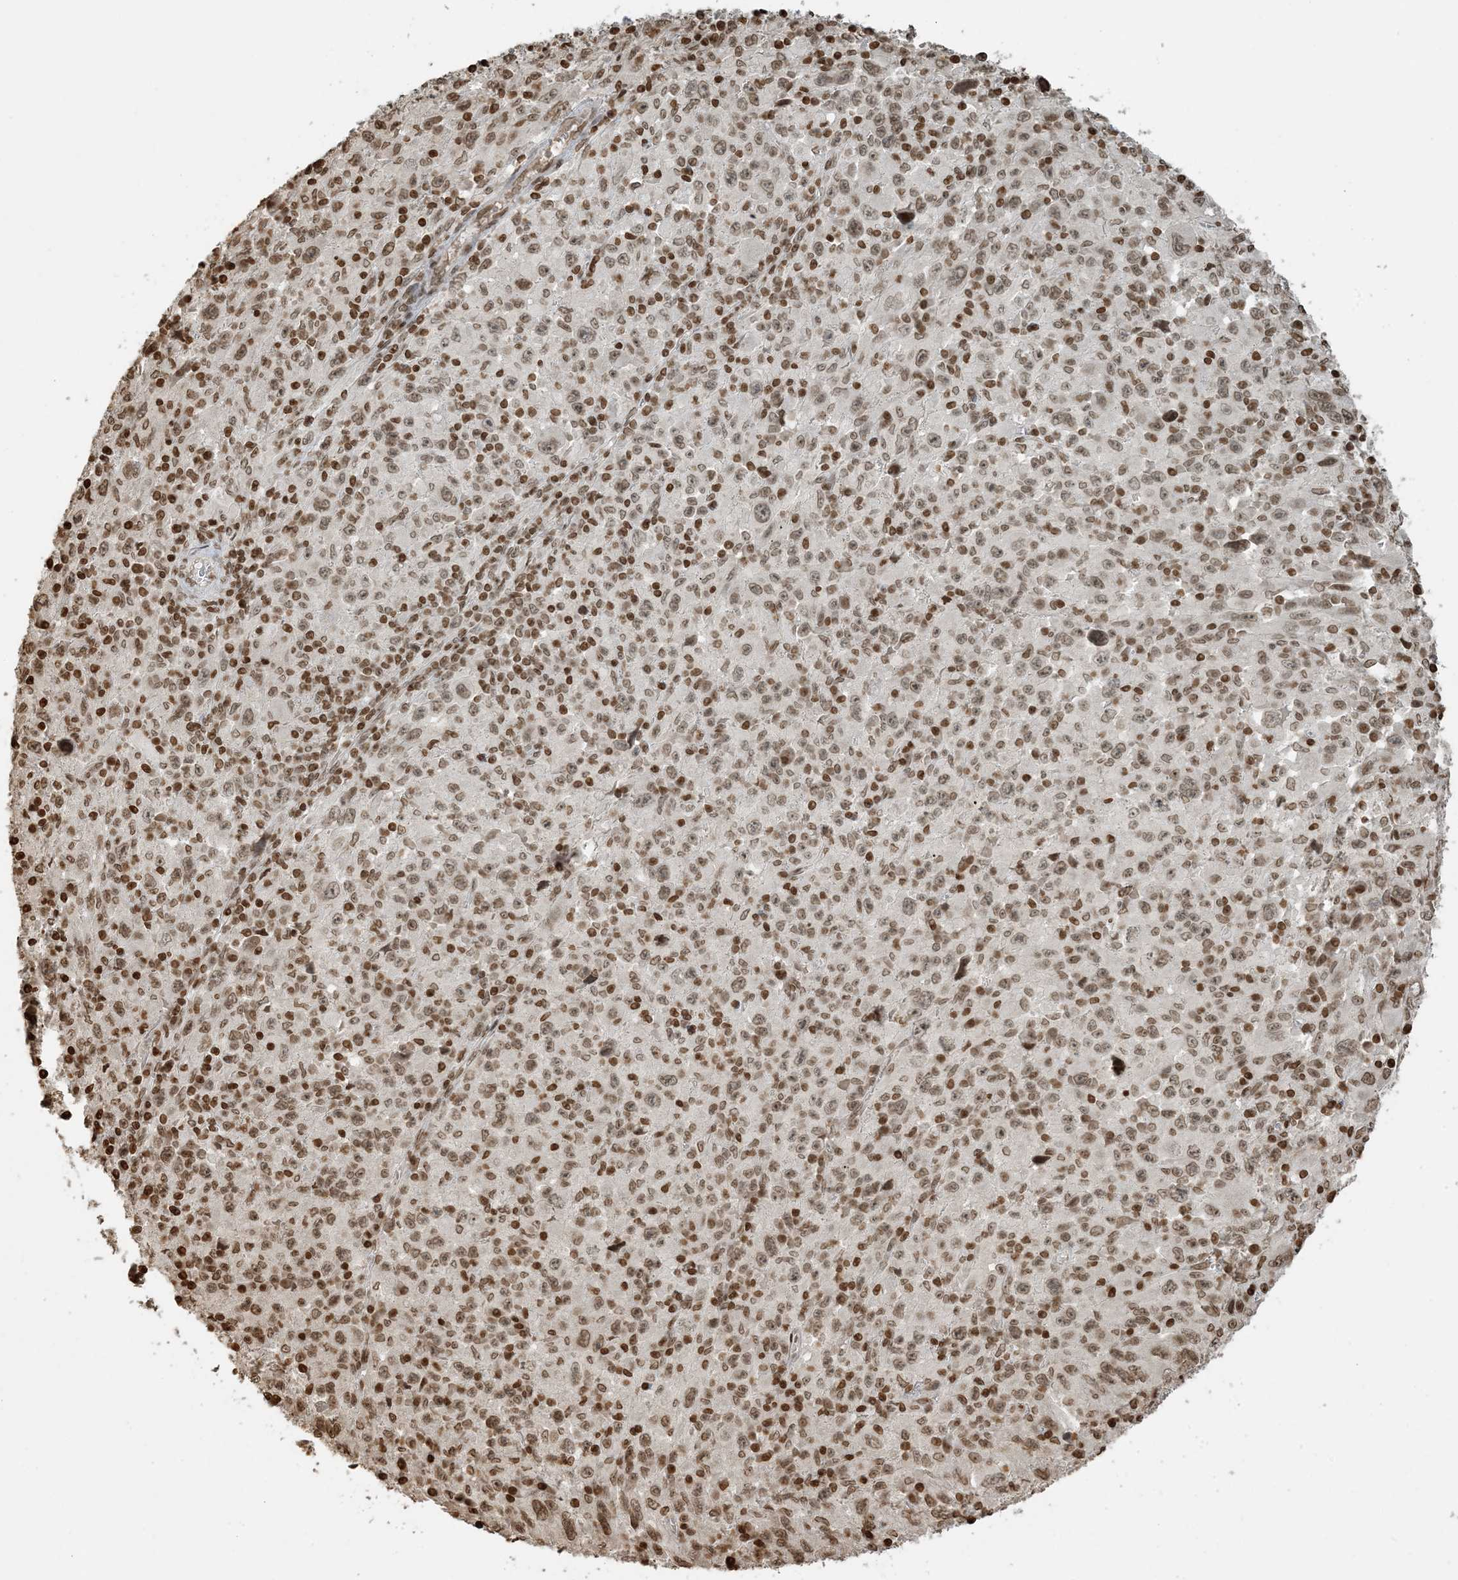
{"staining": {"intensity": "moderate", "quantity": "25%-75%", "location": "nuclear"}, "tissue": "melanoma", "cell_type": "Tumor cells", "image_type": "cancer", "snomed": [{"axis": "morphology", "description": "Malignant melanoma, Metastatic site"}, {"axis": "topography", "description": "Skin"}], "caption": "Melanoma stained with a protein marker displays moderate staining in tumor cells.", "gene": "H3-3B", "patient": {"sex": "female", "age": 56}}